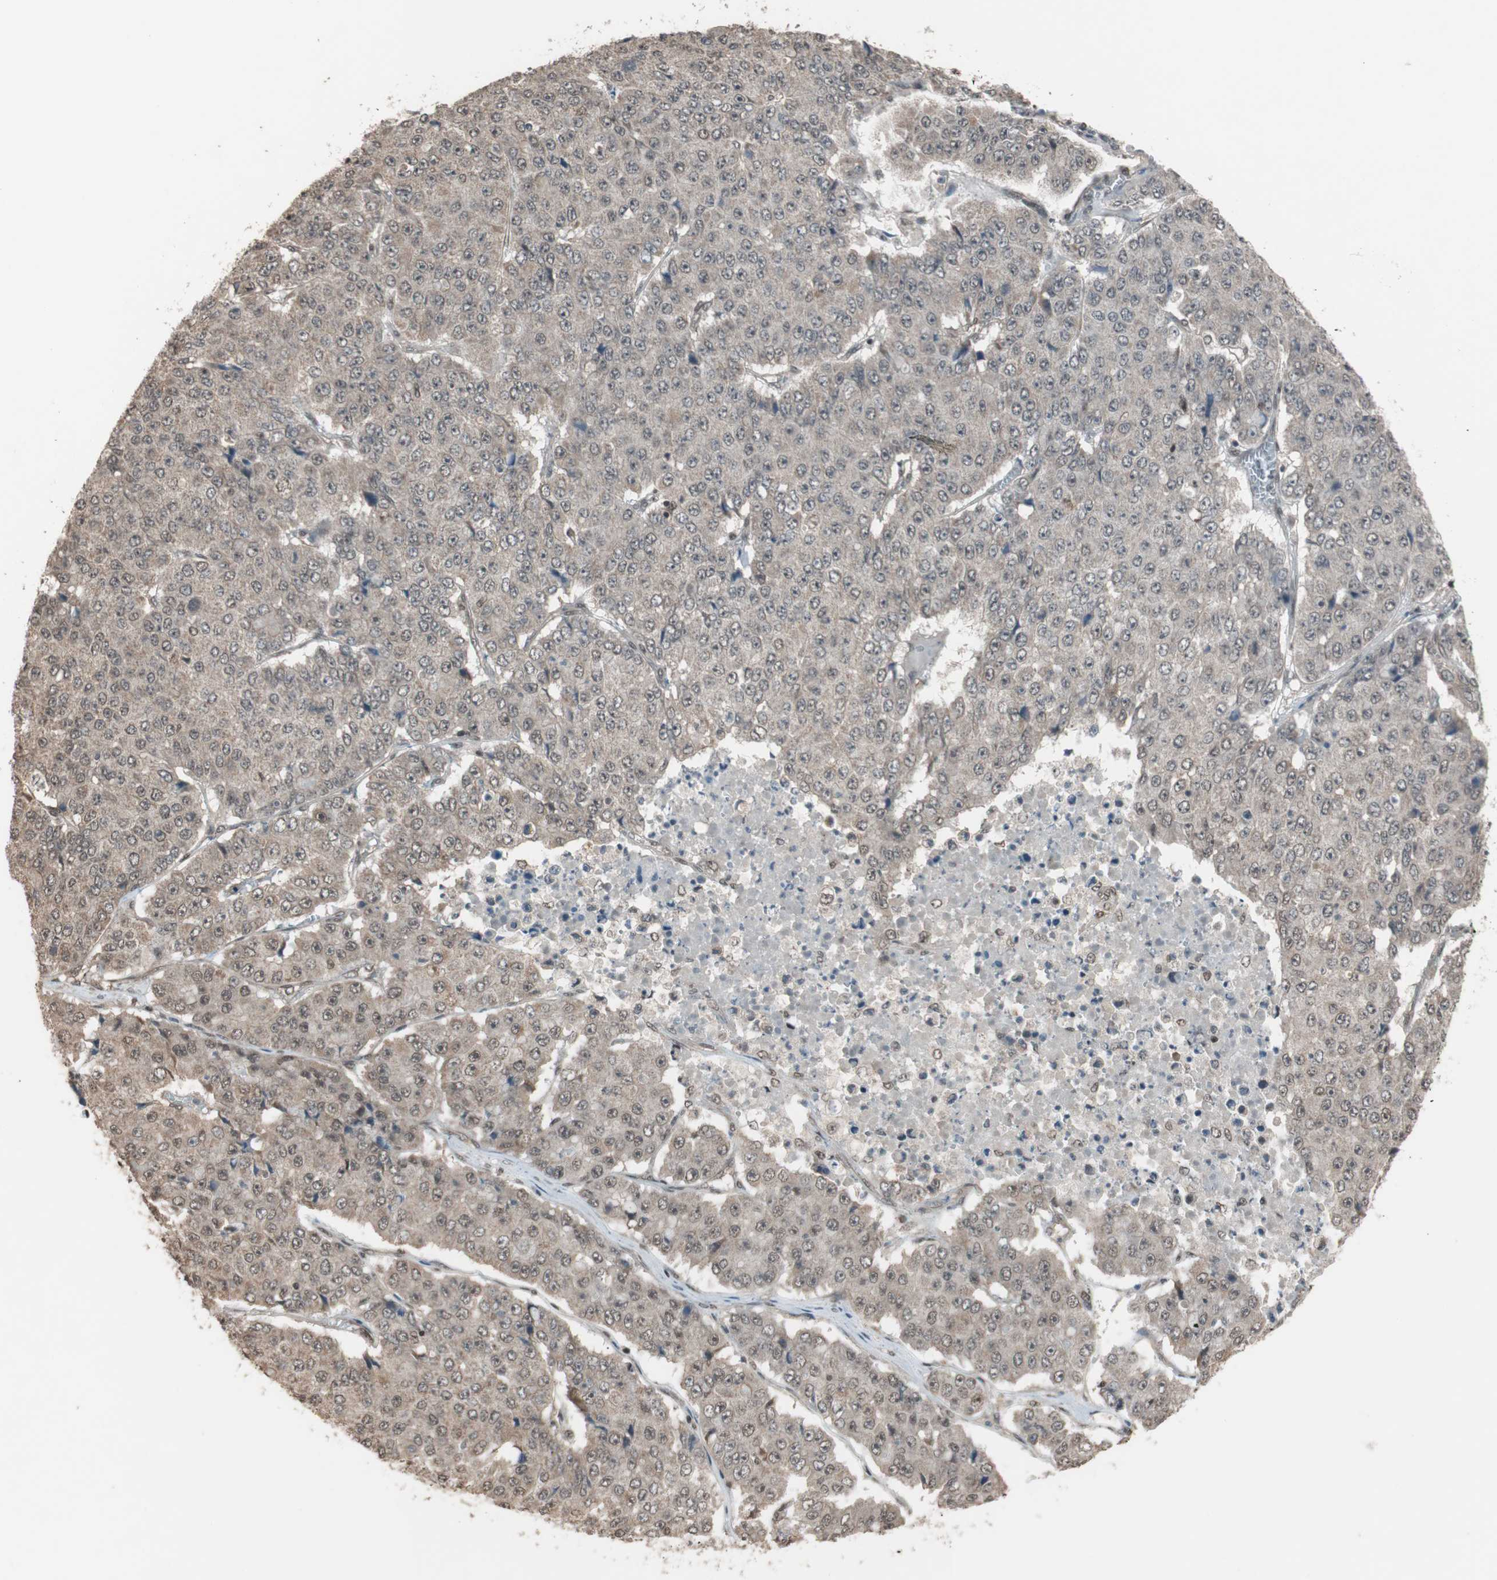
{"staining": {"intensity": "weak", "quantity": "<25%", "location": "cytoplasmic/membranous"}, "tissue": "pancreatic cancer", "cell_type": "Tumor cells", "image_type": "cancer", "snomed": [{"axis": "morphology", "description": "Adenocarcinoma, NOS"}, {"axis": "topography", "description": "Pancreas"}], "caption": "Image shows no significant protein positivity in tumor cells of pancreatic cancer.", "gene": "DRAP1", "patient": {"sex": "male", "age": 50}}